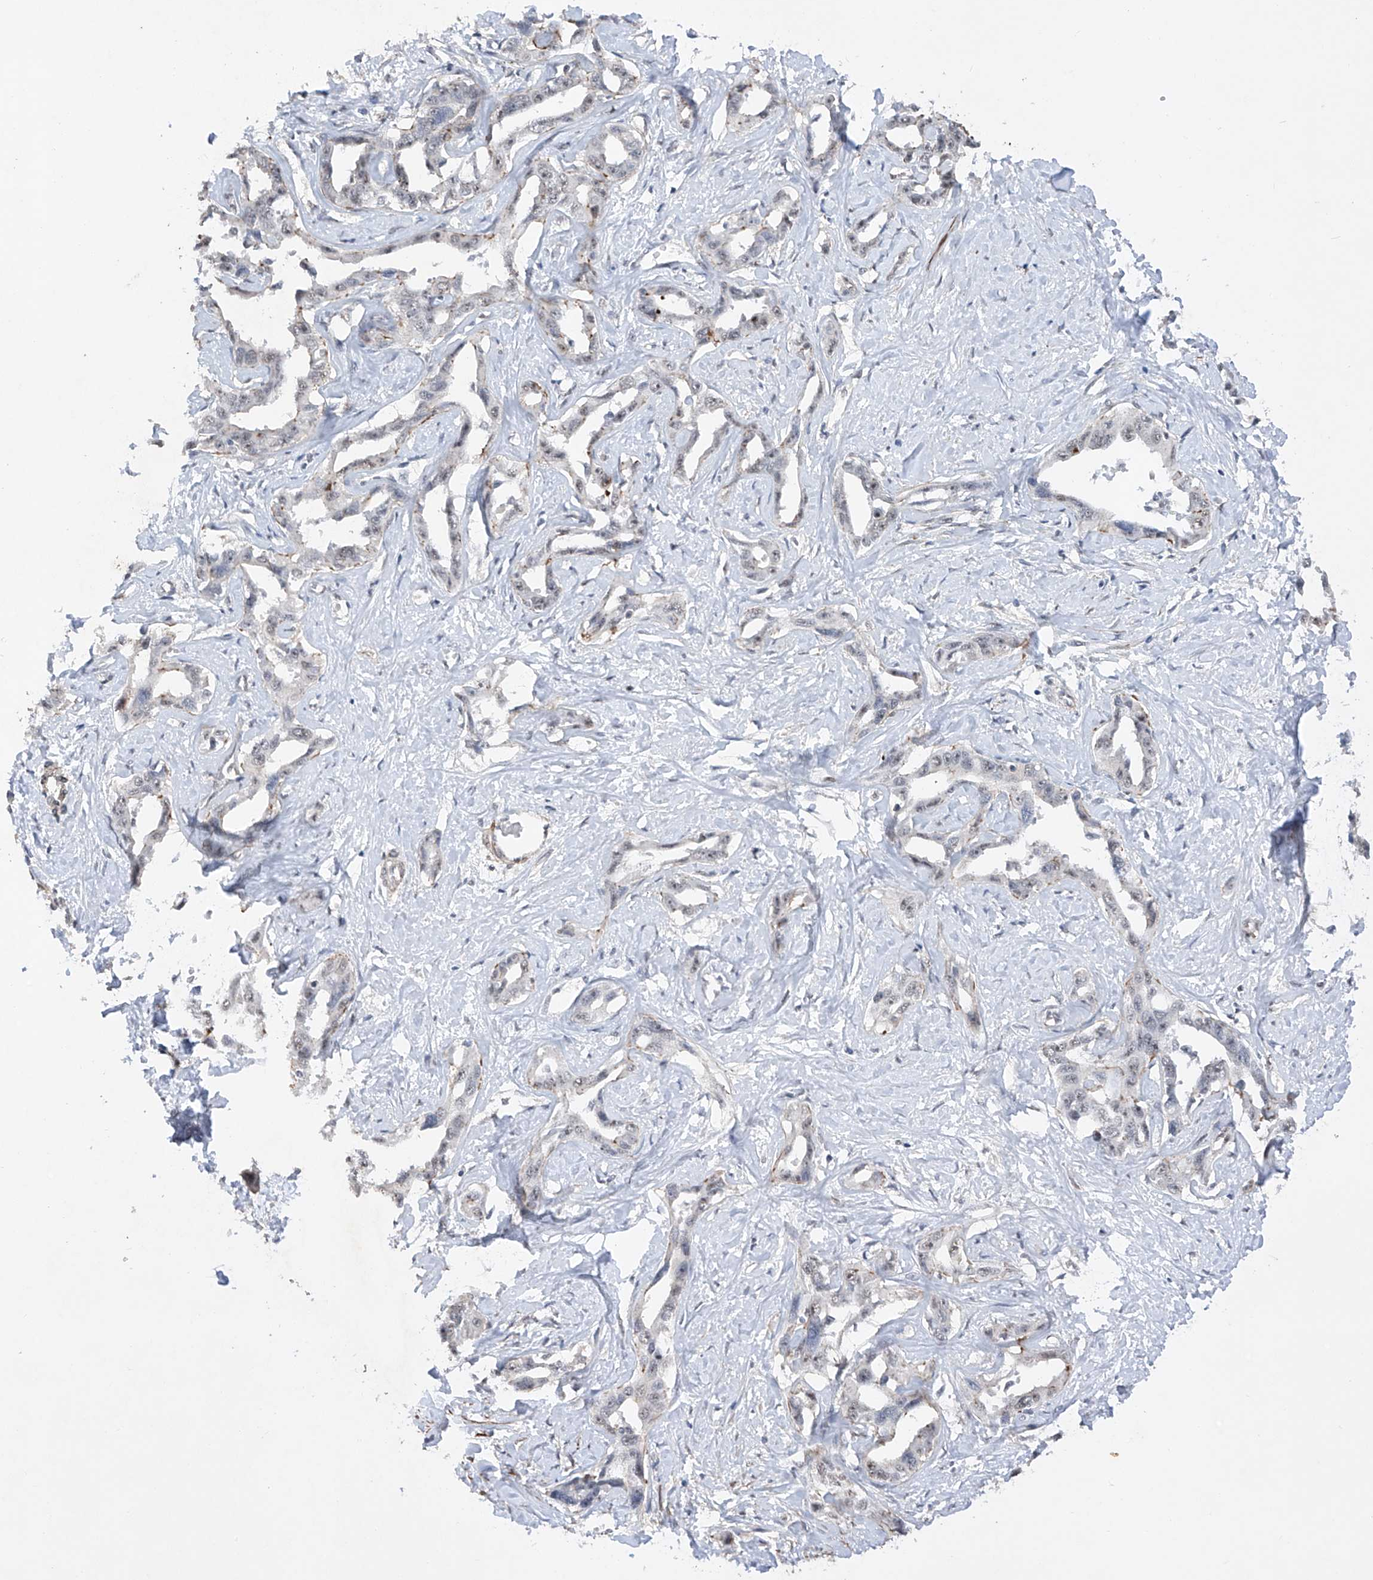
{"staining": {"intensity": "negative", "quantity": "none", "location": "none"}, "tissue": "liver cancer", "cell_type": "Tumor cells", "image_type": "cancer", "snomed": [{"axis": "morphology", "description": "Cholangiocarcinoma"}, {"axis": "topography", "description": "Liver"}], "caption": "Immunohistochemical staining of human liver cancer (cholangiocarcinoma) demonstrates no significant staining in tumor cells.", "gene": "NFATC4", "patient": {"sex": "male", "age": 59}}